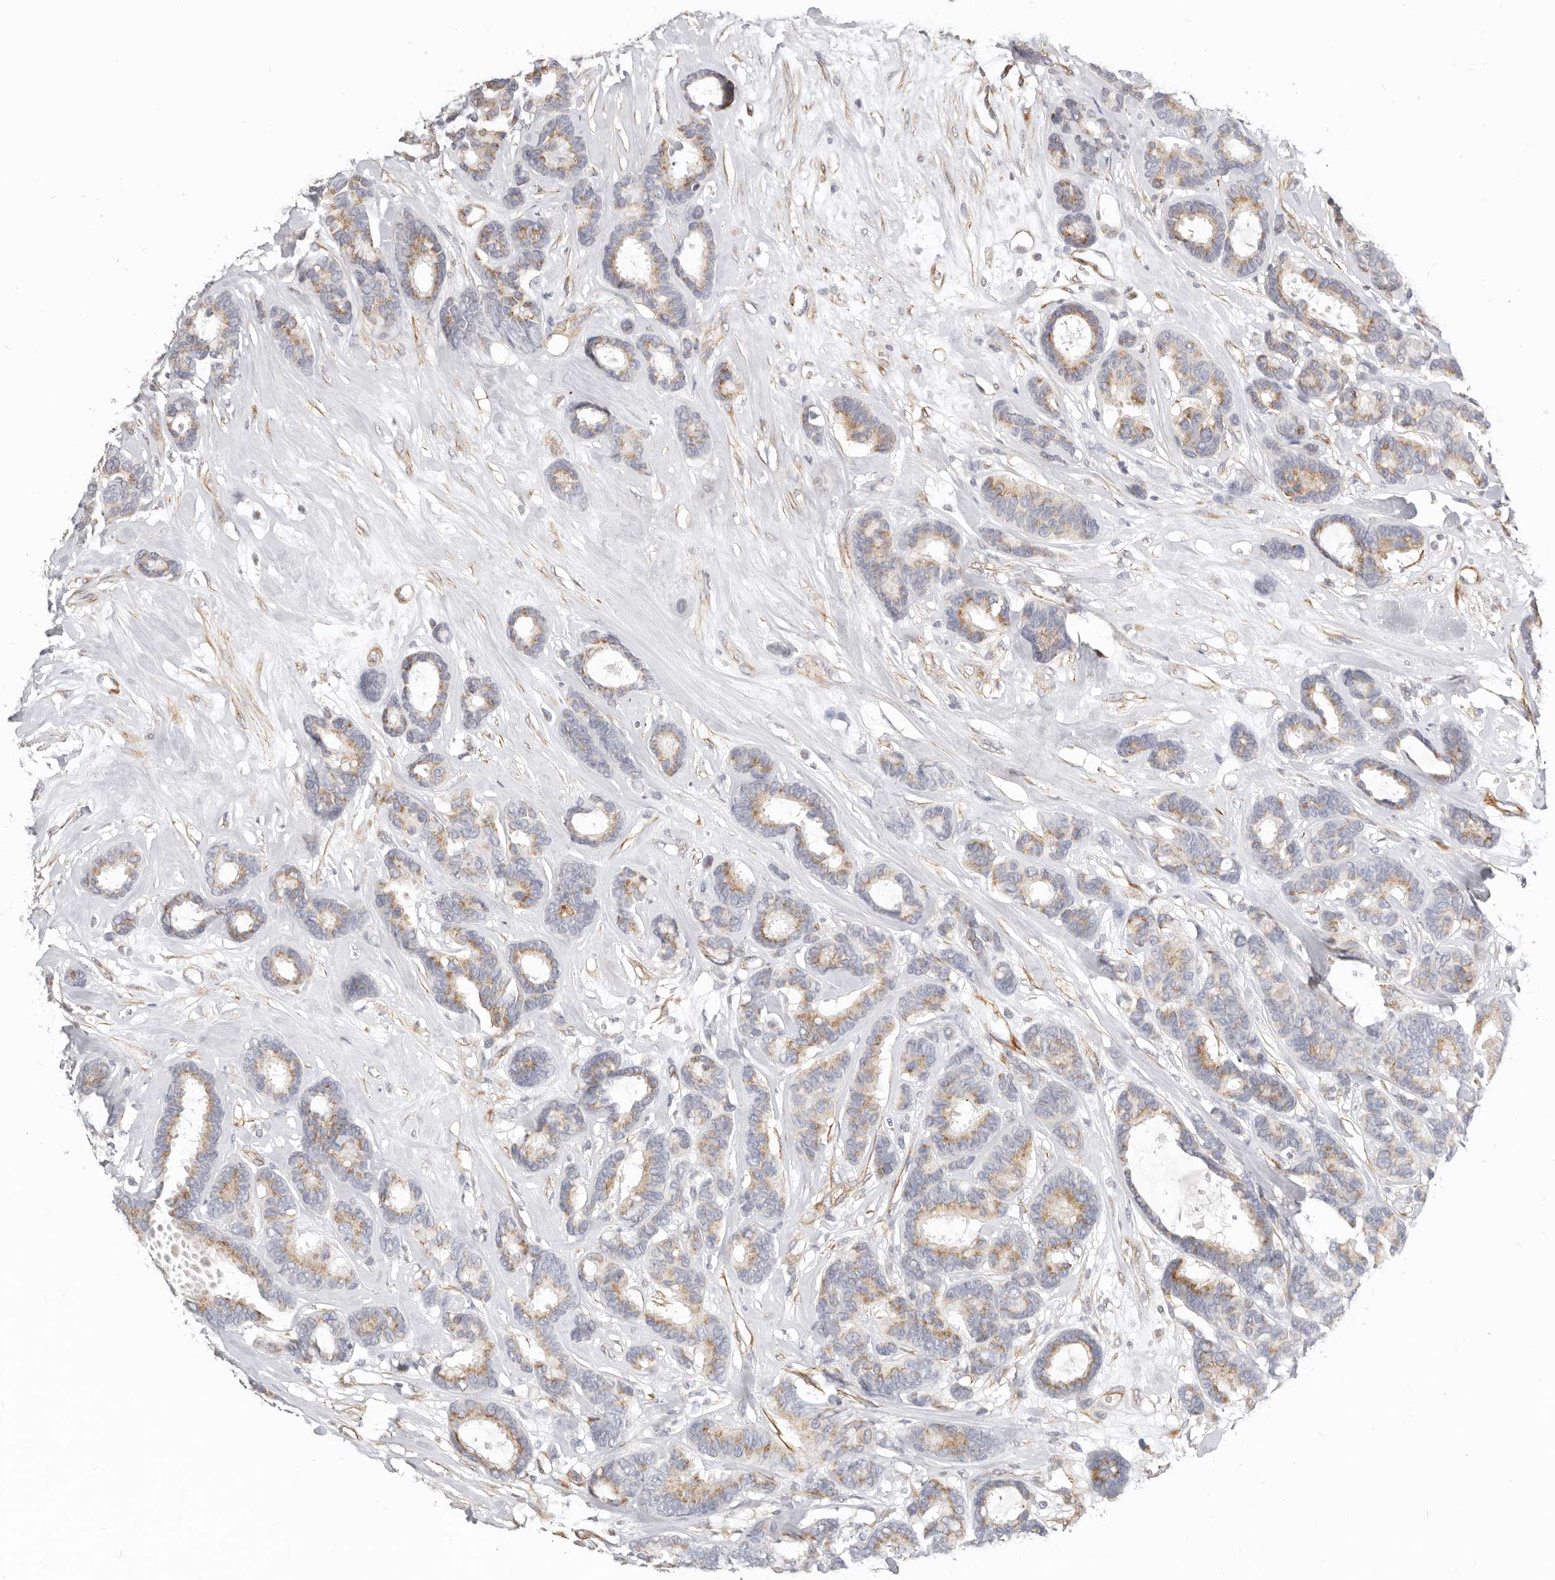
{"staining": {"intensity": "moderate", "quantity": ">75%", "location": "cytoplasmic/membranous"}, "tissue": "breast cancer", "cell_type": "Tumor cells", "image_type": "cancer", "snomed": [{"axis": "morphology", "description": "Duct carcinoma"}, {"axis": "topography", "description": "Breast"}], "caption": "The micrograph shows a brown stain indicating the presence of a protein in the cytoplasmic/membranous of tumor cells in intraductal carcinoma (breast). Nuclei are stained in blue.", "gene": "RABAC1", "patient": {"sex": "female", "age": 87}}